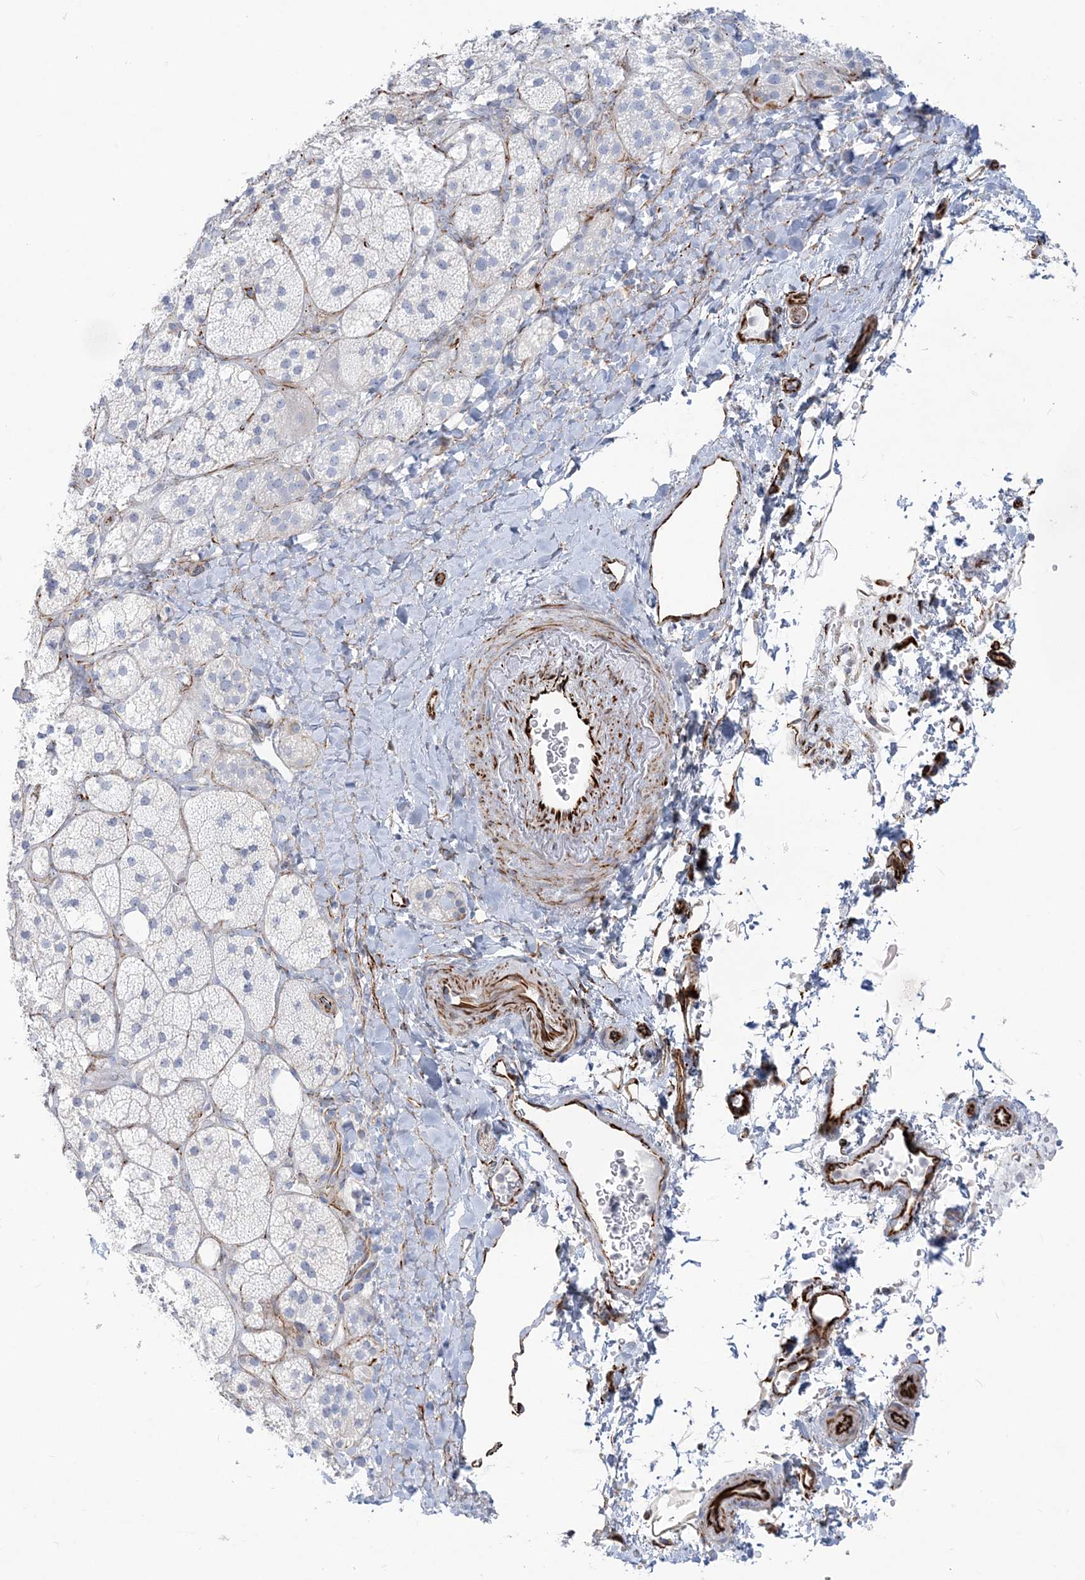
{"staining": {"intensity": "negative", "quantity": "none", "location": "none"}, "tissue": "adrenal gland", "cell_type": "Glandular cells", "image_type": "normal", "snomed": [{"axis": "morphology", "description": "Normal tissue, NOS"}, {"axis": "topography", "description": "Adrenal gland"}], "caption": "An immunohistochemistry (IHC) histopathology image of normal adrenal gland is shown. There is no staining in glandular cells of adrenal gland. (Stains: DAB (3,3'-diaminobenzidine) immunohistochemistry (IHC) with hematoxylin counter stain, Microscopy: brightfield microscopy at high magnification).", "gene": "PPIL6", "patient": {"sex": "male", "age": 61}}